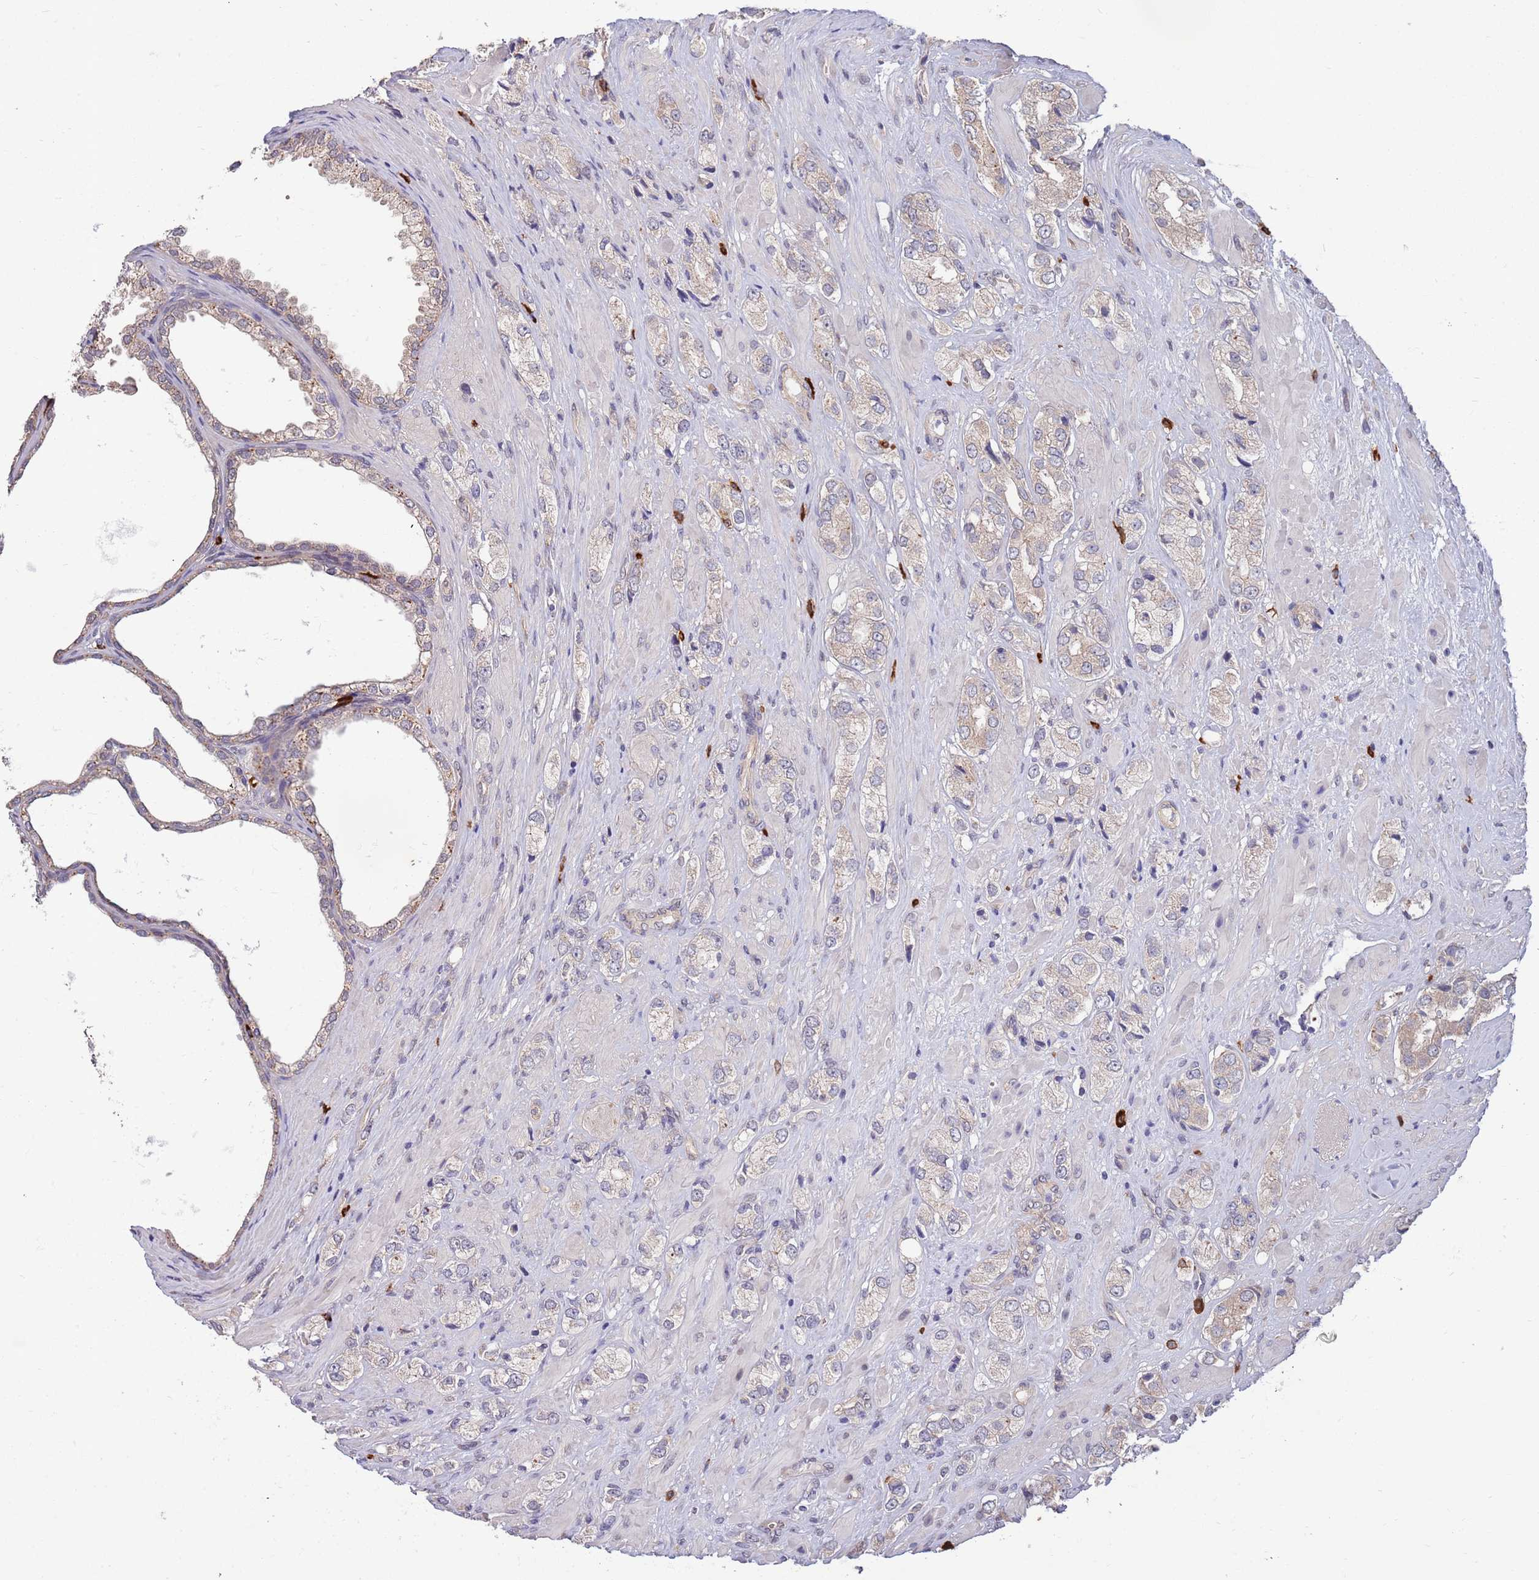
{"staining": {"intensity": "weak", "quantity": "25%-75%", "location": "cytoplasmic/membranous"}, "tissue": "prostate cancer", "cell_type": "Tumor cells", "image_type": "cancer", "snomed": [{"axis": "morphology", "description": "Adenocarcinoma, High grade"}, {"axis": "topography", "description": "Prostate and seminal vesicle, NOS"}], "caption": "A brown stain labels weak cytoplasmic/membranous expression of a protein in human prostate cancer tumor cells.", "gene": "MARVELD2", "patient": {"sex": "male", "age": 64}}